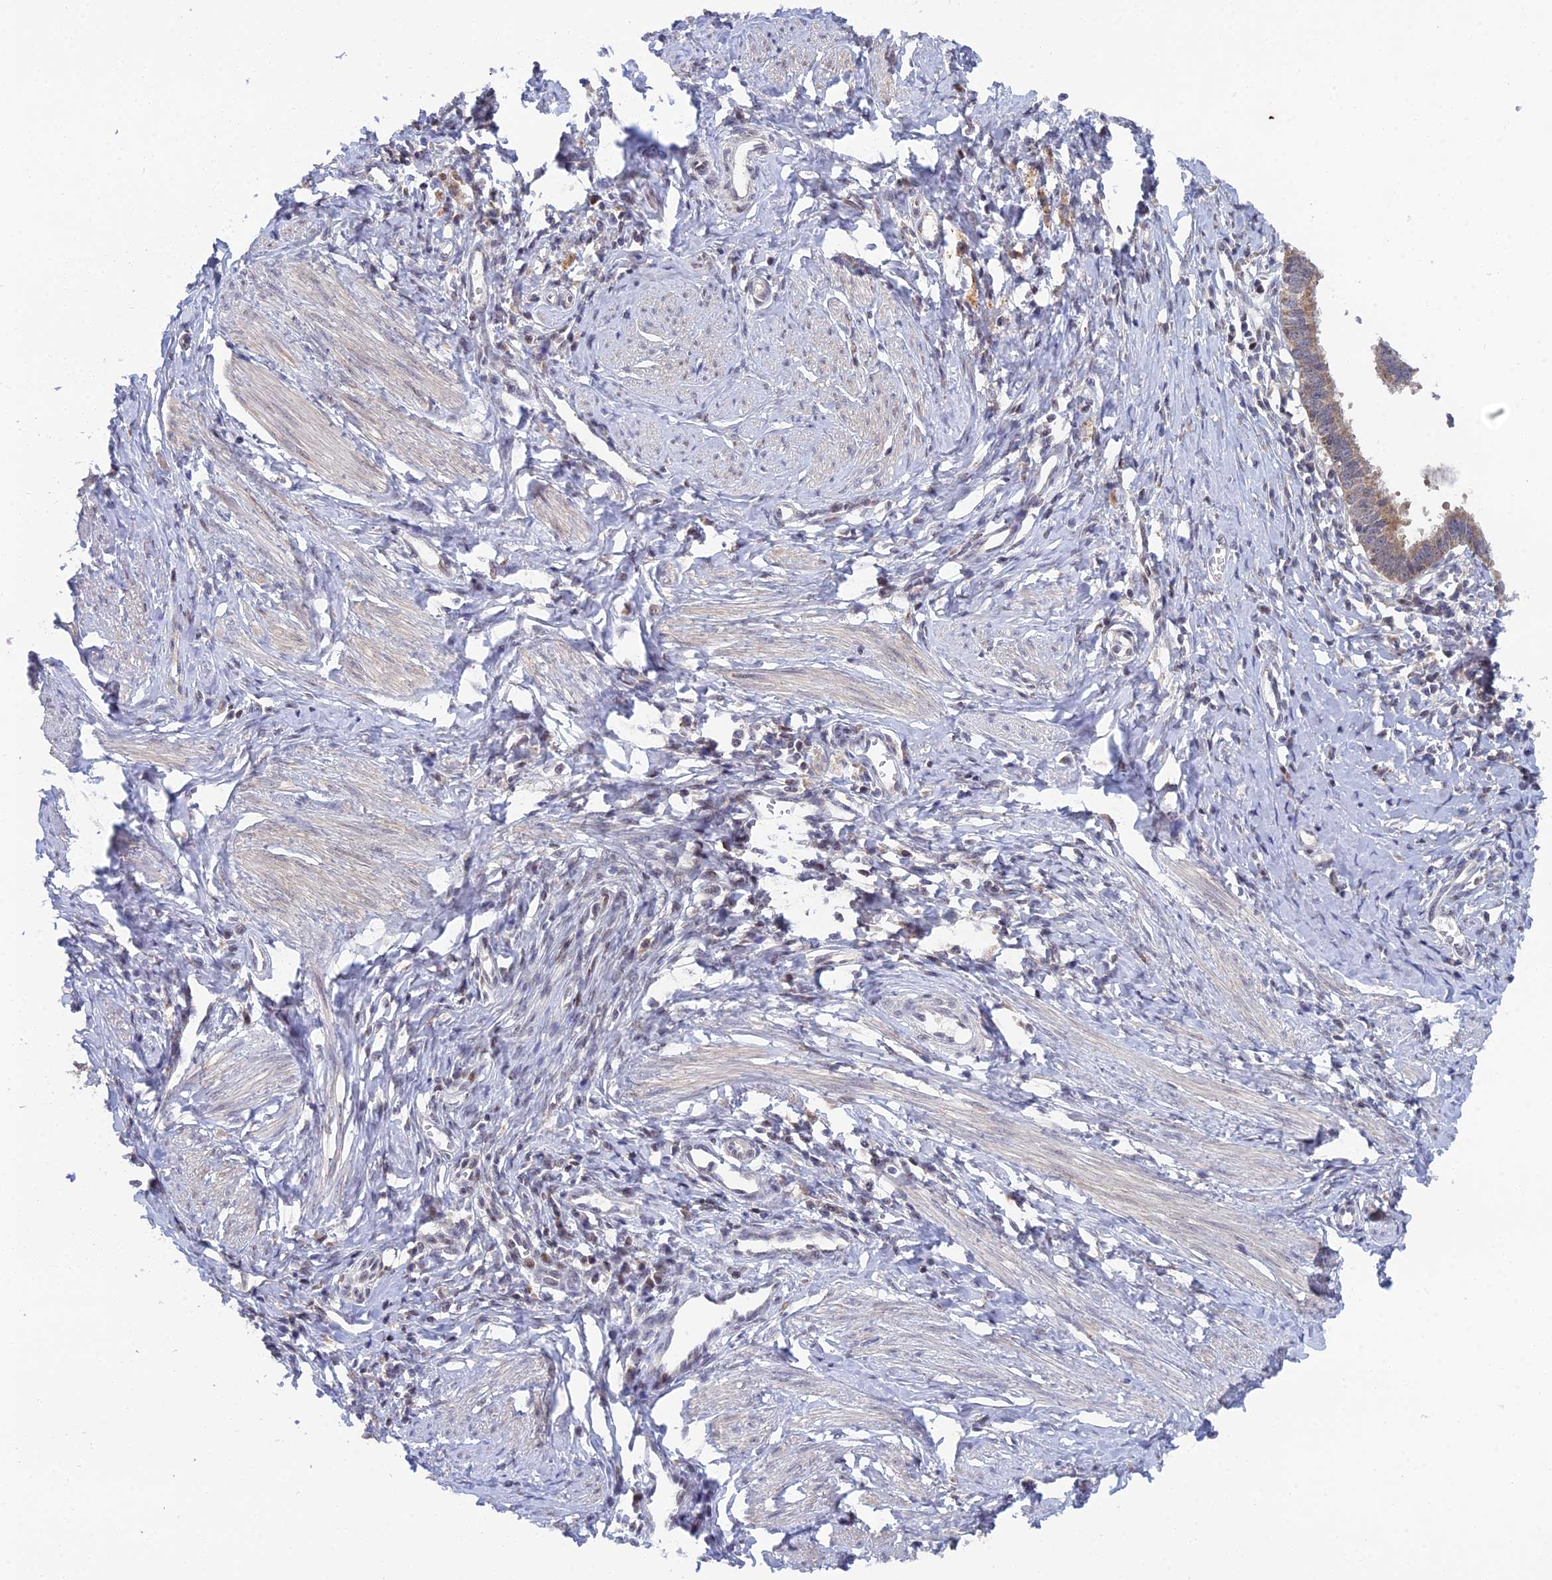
{"staining": {"intensity": "weak", "quantity": ">75%", "location": "cytoplasmic/membranous"}, "tissue": "cervical cancer", "cell_type": "Tumor cells", "image_type": "cancer", "snomed": [{"axis": "morphology", "description": "Adenocarcinoma, NOS"}, {"axis": "topography", "description": "Cervix"}], "caption": "An immunohistochemistry histopathology image of tumor tissue is shown. Protein staining in brown shows weak cytoplasmic/membranous positivity in cervical cancer within tumor cells.", "gene": "ELOA2", "patient": {"sex": "female", "age": 36}}